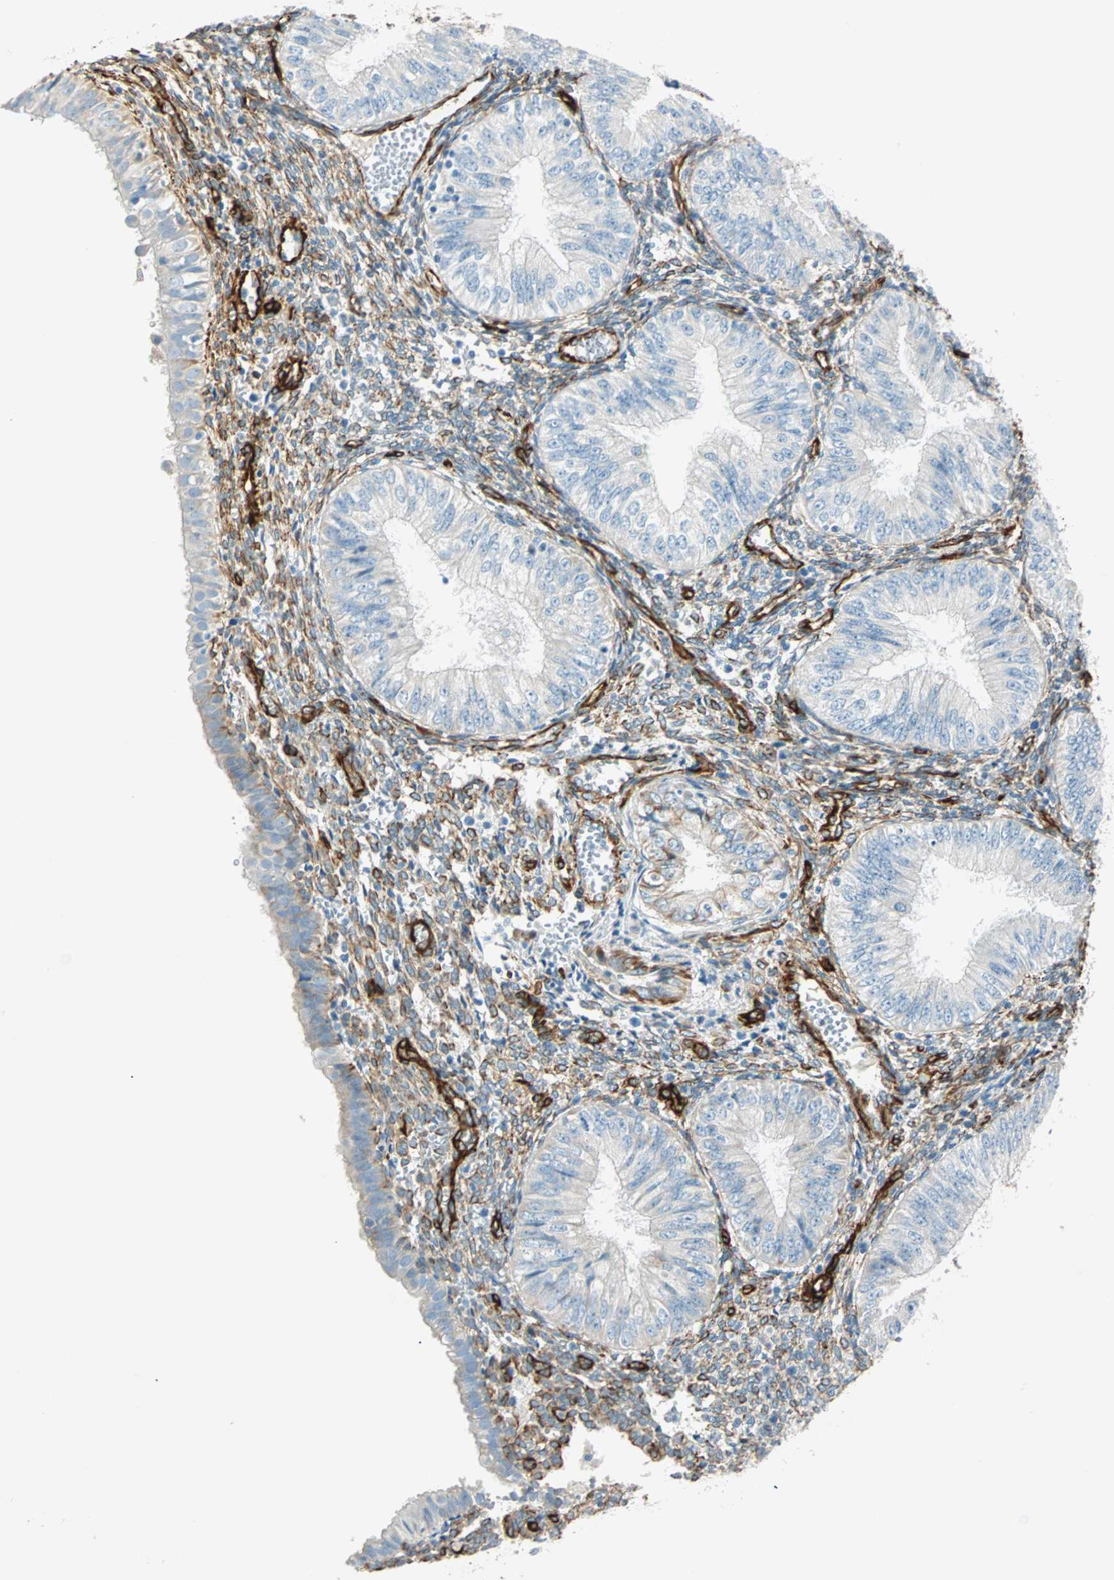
{"staining": {"intensity": "negative", "quantity": "none", "location": "none"}, "tissue": "endometrial cancer", "cell_type": "Tumor cells", "image_type": "cancer", "snomed": [{"axis": "morphology", "description": "Normal tissue, NOS"}, {"axis": "morphology", "description": "Adenocarcinoma, NOS"}, {"axis": "topography", "description": "Endometrium"}], "caption": "Endometrial cancer (adenocarcinoma) was stained to show a protein in brown. There is no significant staining in tumor cells.", "gene": "NES", "patient": {"sex": "female", "age": 53}}